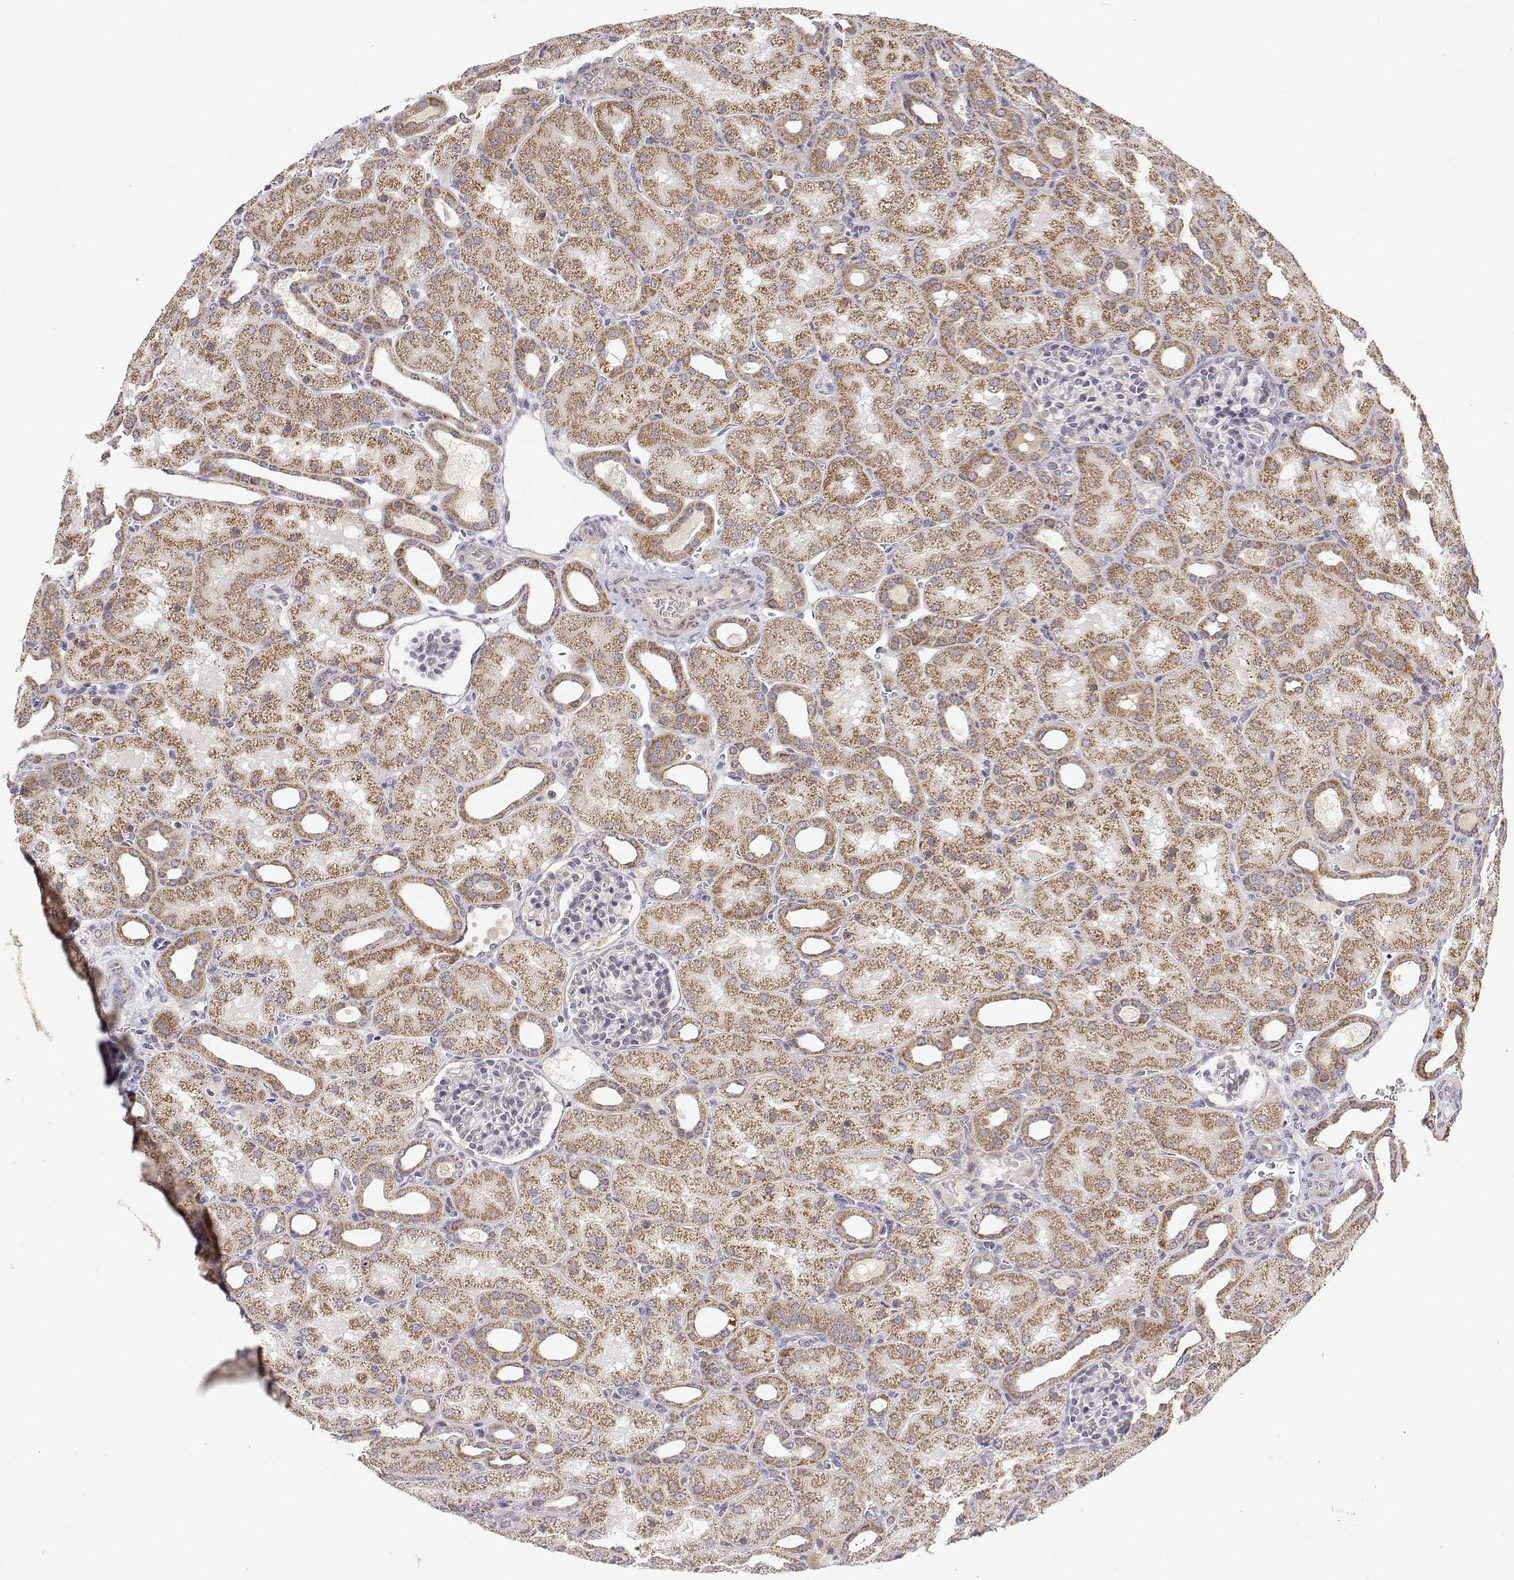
{"staining": {"intensity": "negative", "quantity": "none", "location": "none"}, "tissue": "kidney", "cell_type": "Cells in glomeruli", "image_type": "normal", "snomed": [{"axis": "morphology", "description": "Normal tissue, NOS"}, {"axis": "topography", "description": "Kidney"}], "caption": "Immunohistochemical staining of benign kidney displays no significant expression in cells in glomeruli.", "gene": "MRPL3", "patient": {"sex": "male", "age": 2}}